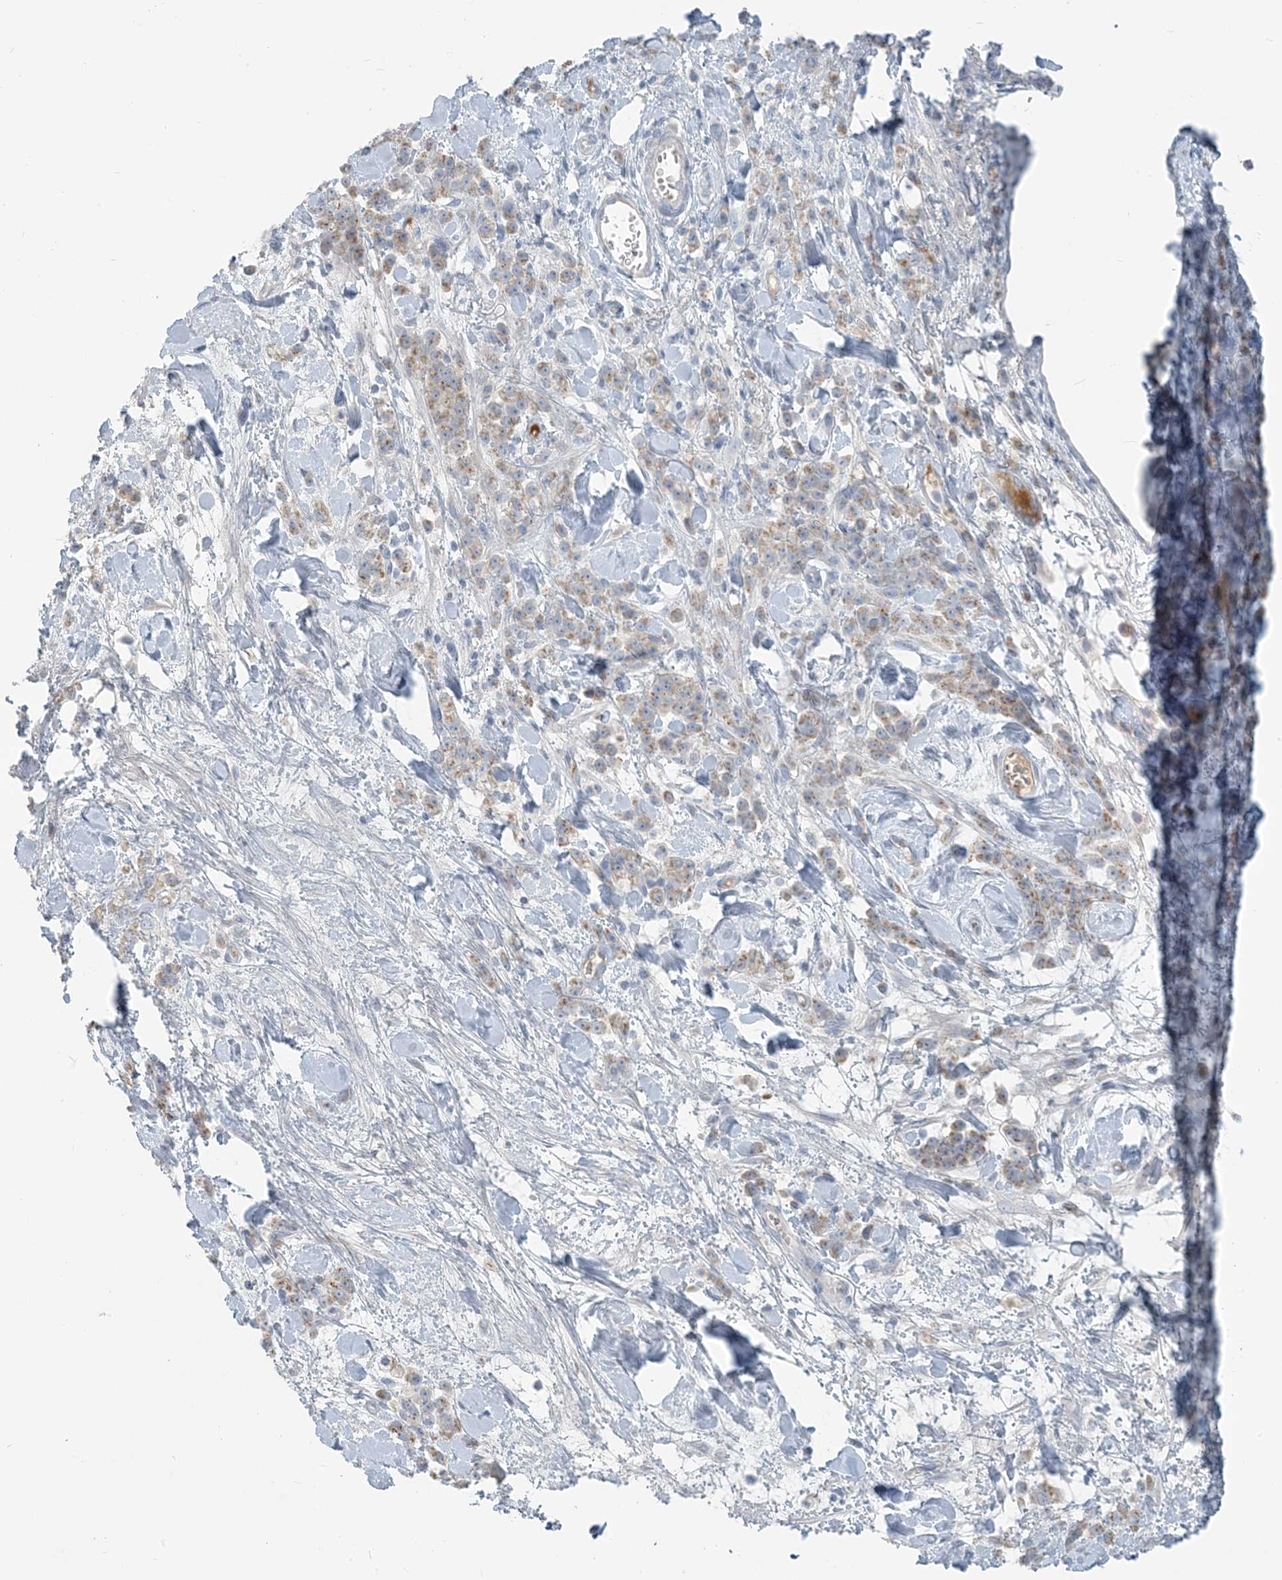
{"staining": {"intensity": "weak", "quantity": ">75%", "location": "cytoplasmic/membranous"}, "tissue": "stomach cancer", "cell_type": "Tumor cells", "image_type": "cancer", "snomed": [{"axis": "morphology", "description": "Normal tissue, NOS"}, {"axis": "morphology", "description": "Adenocarcinoma, NOS"}, {"axis": "topography", "description": "Stomach"}], "caption": "About >75% of tumor cells in human stomach cancer (adenocarcinoma) demonstrate weak cytoplasmic/membranous protein expression as visualized by brown immunohistochemical staining.", "gene": "SCML1", "patient": {"sex": "male", "age": 82}}